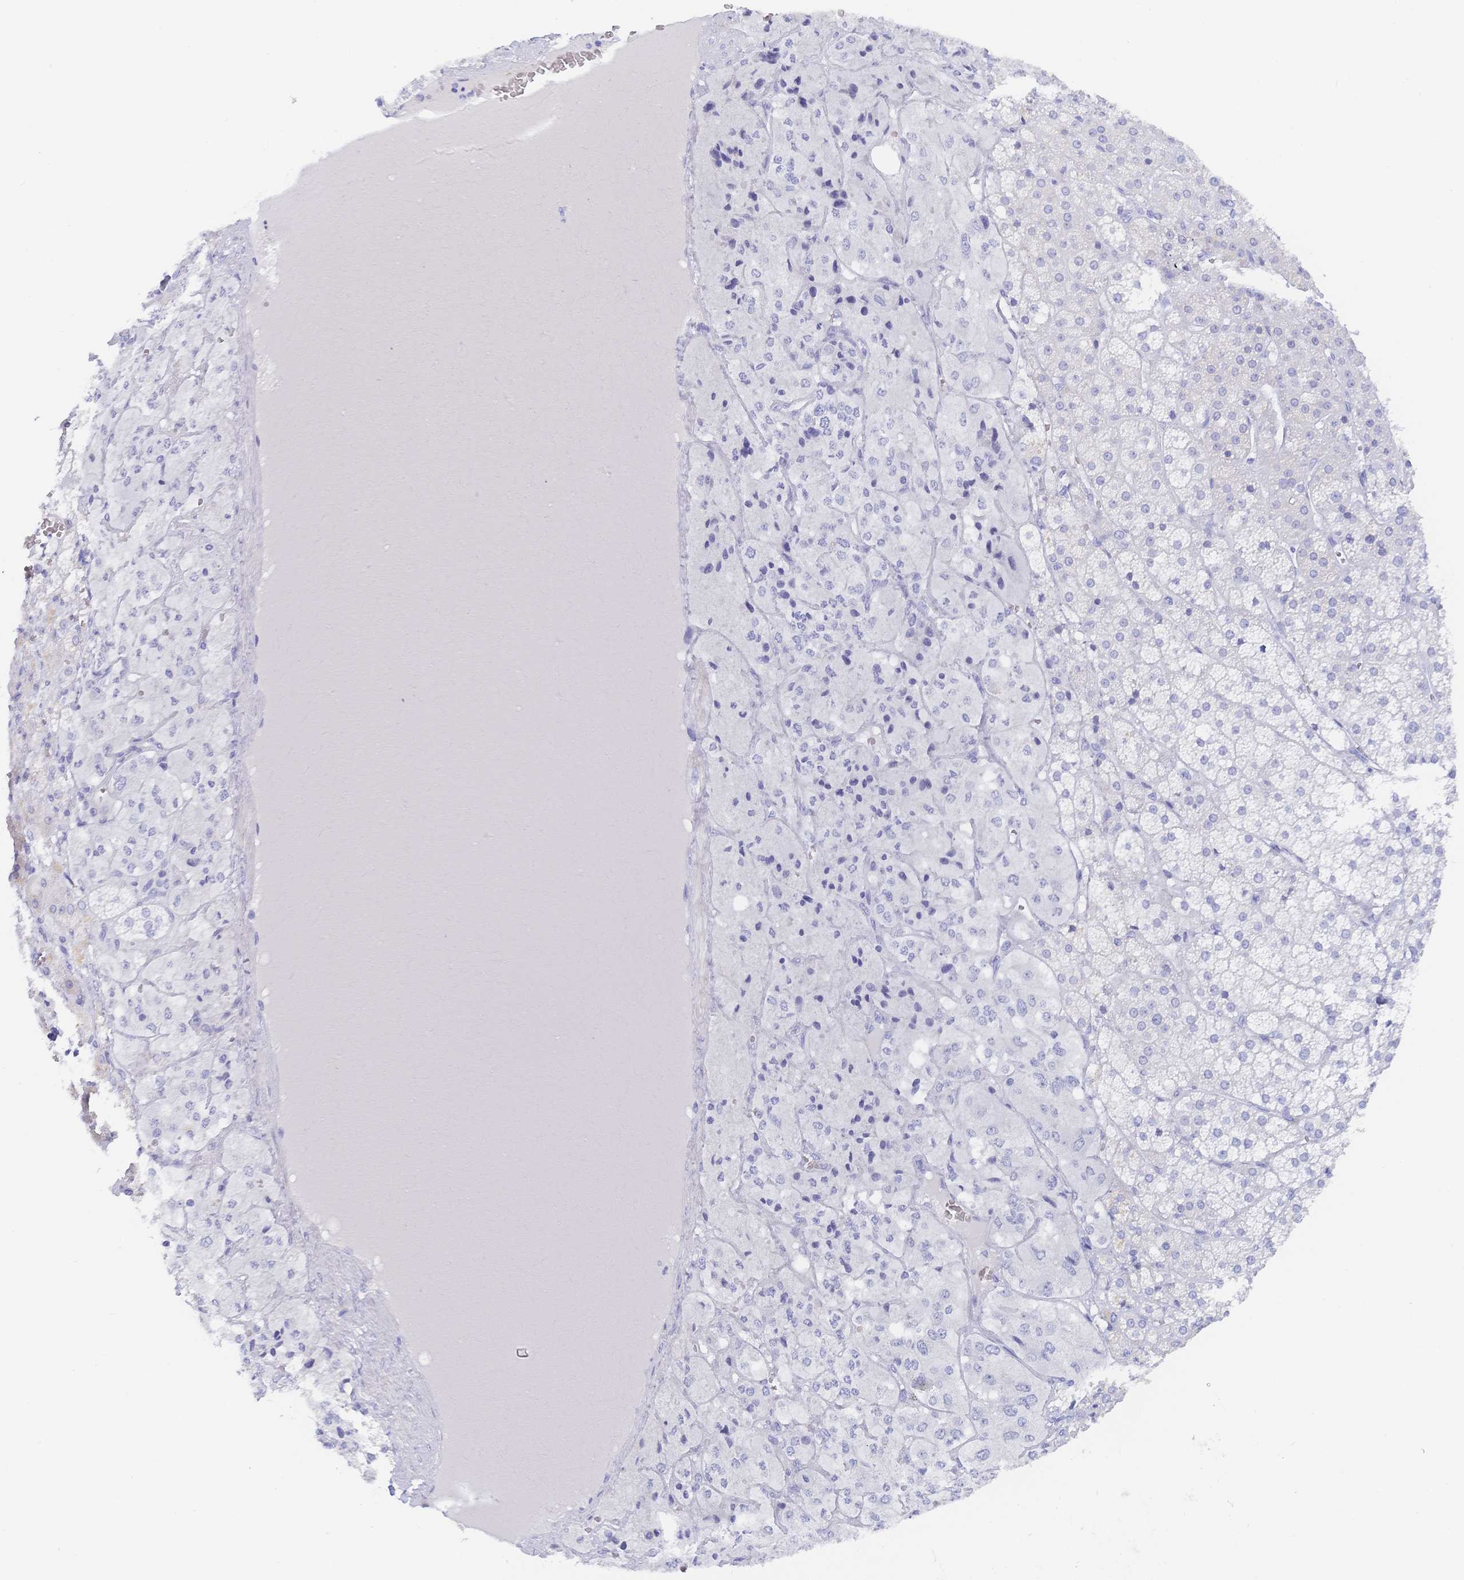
{"staining": {"intensity": "negative", "quantity": "none", "location": "none"}, "tissue": "adrenal gland", "cell_type": "Glandular cells", "image_type": "normal", "snomed": [{"axis": "morphology", "description": "Normal tissue, NOS"}, {"axis": "topography", "description": "Adrenal gland"}], "caption": "This is an immunohistochemistry micrograph of normal adrenal gland. There is no staining in glandular cells.", "gene": "KCNH6", "patient": {"sex": "male", "age": 53}}